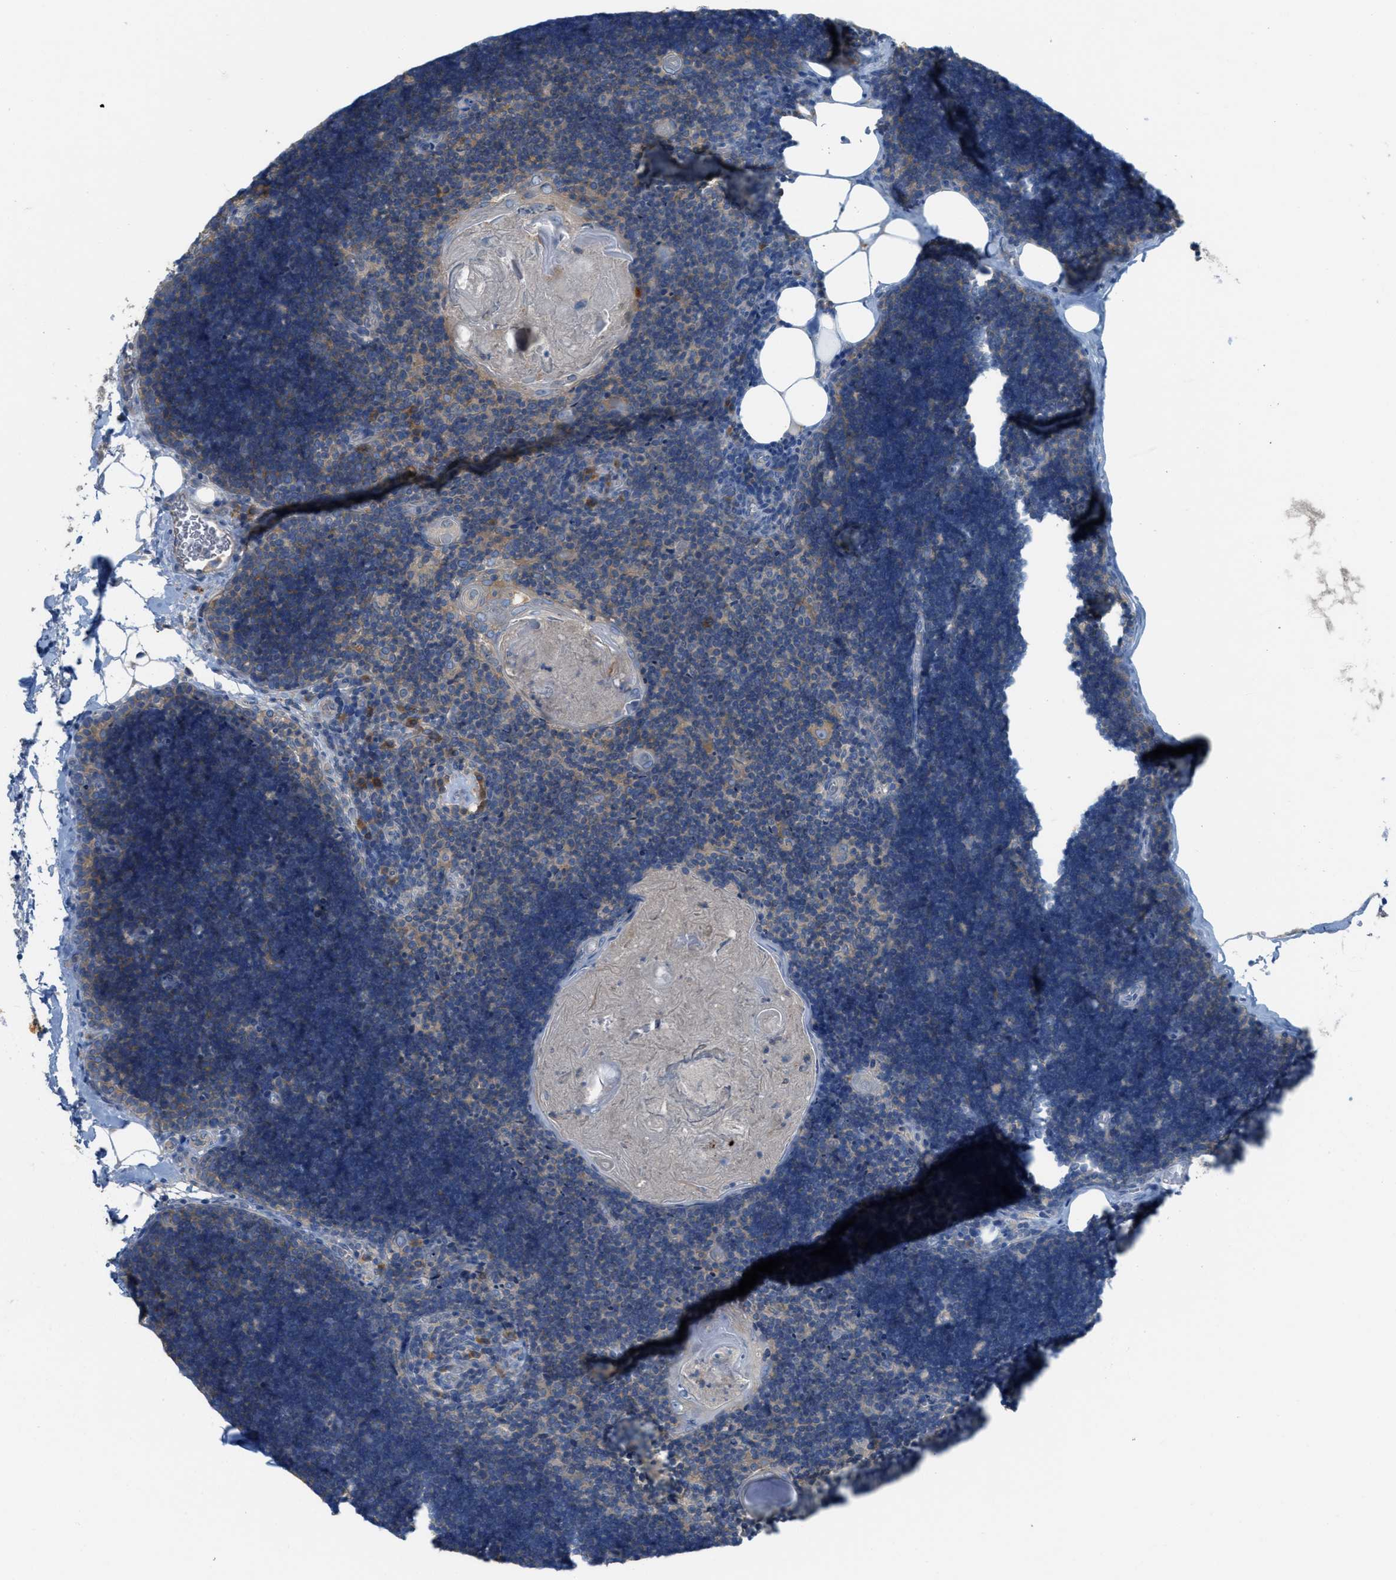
{"staining": {"intensity": "strong", "quantity": "<25%", "location": "cytoplasmic/membranous"}, "tissue": "lymph node", "cell_type": "Germinal center cells", "image_type": "normal", "snomed": [{"axis": "morphology", "description": "Normal tissue, NOS"}, {"axis": "topography", "description": "Lymph node"}], "caption": "A high-resolution micrograph shows immunohistochemistry staining of benign lymph node, which reveals strong cytoplasmic/membranous expression in about <25% of germinal center cells.", "gene": "UBA5", "patient": {"sex": "male", "age": 33}}